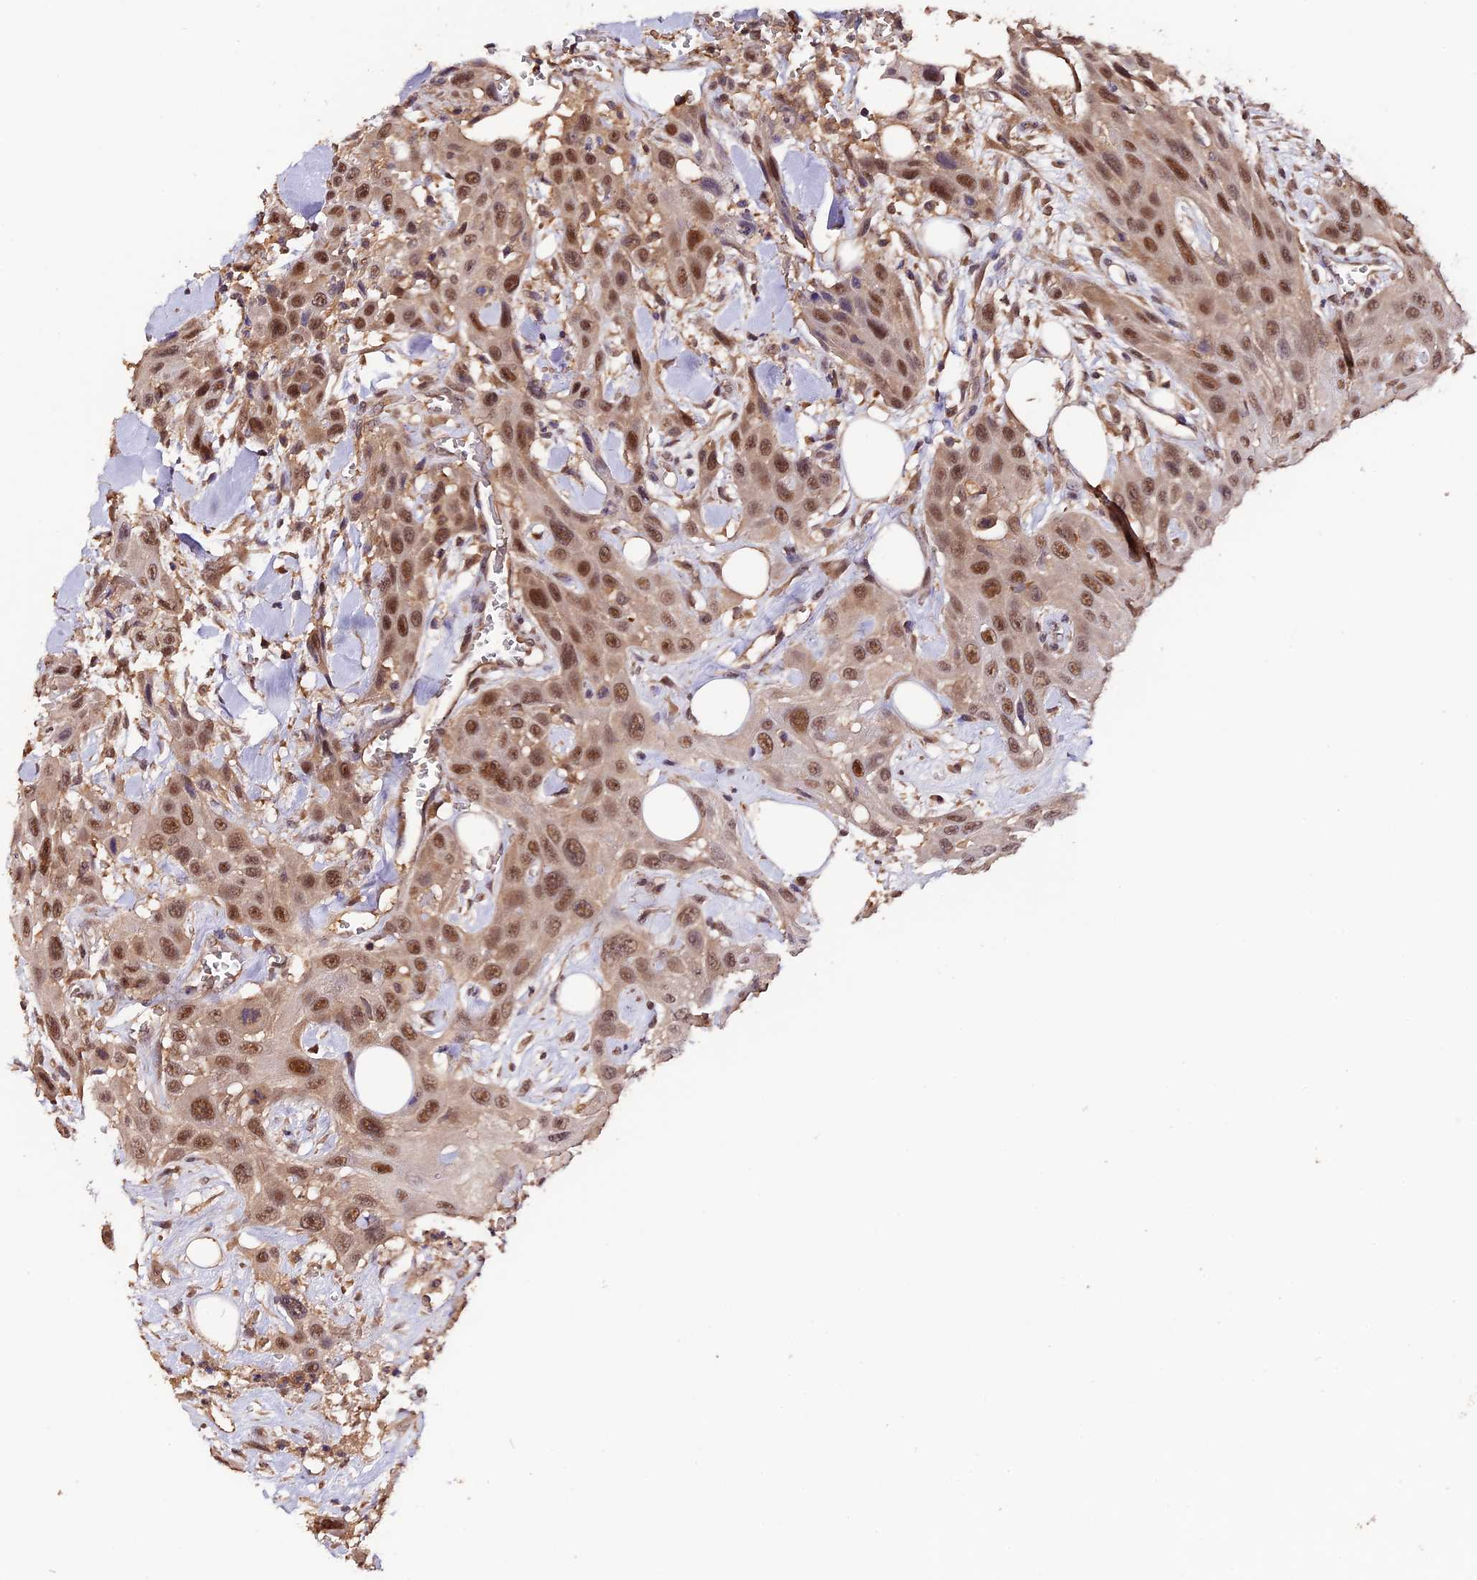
{"staining": {"intensity": "moderate", "quantity": ">75%", "location": "nuclear"}, "tissue": "head and neck cancer", "cell_type": "Tumor cells", "image_type": "cancer", "snomed": [{"axis": "morphology", "description": "Squamous cell carcinoma, NOS"}, {"axis": "topography", "description": "Head-Neck"}], "caption": "Human head and neck cancer stained with a brown dye demonstrates moderate nuclear positive expression in about >75% of tumor cells.", "gene": "TRMT1", "patient": {"sex": "male", "age": 81}}